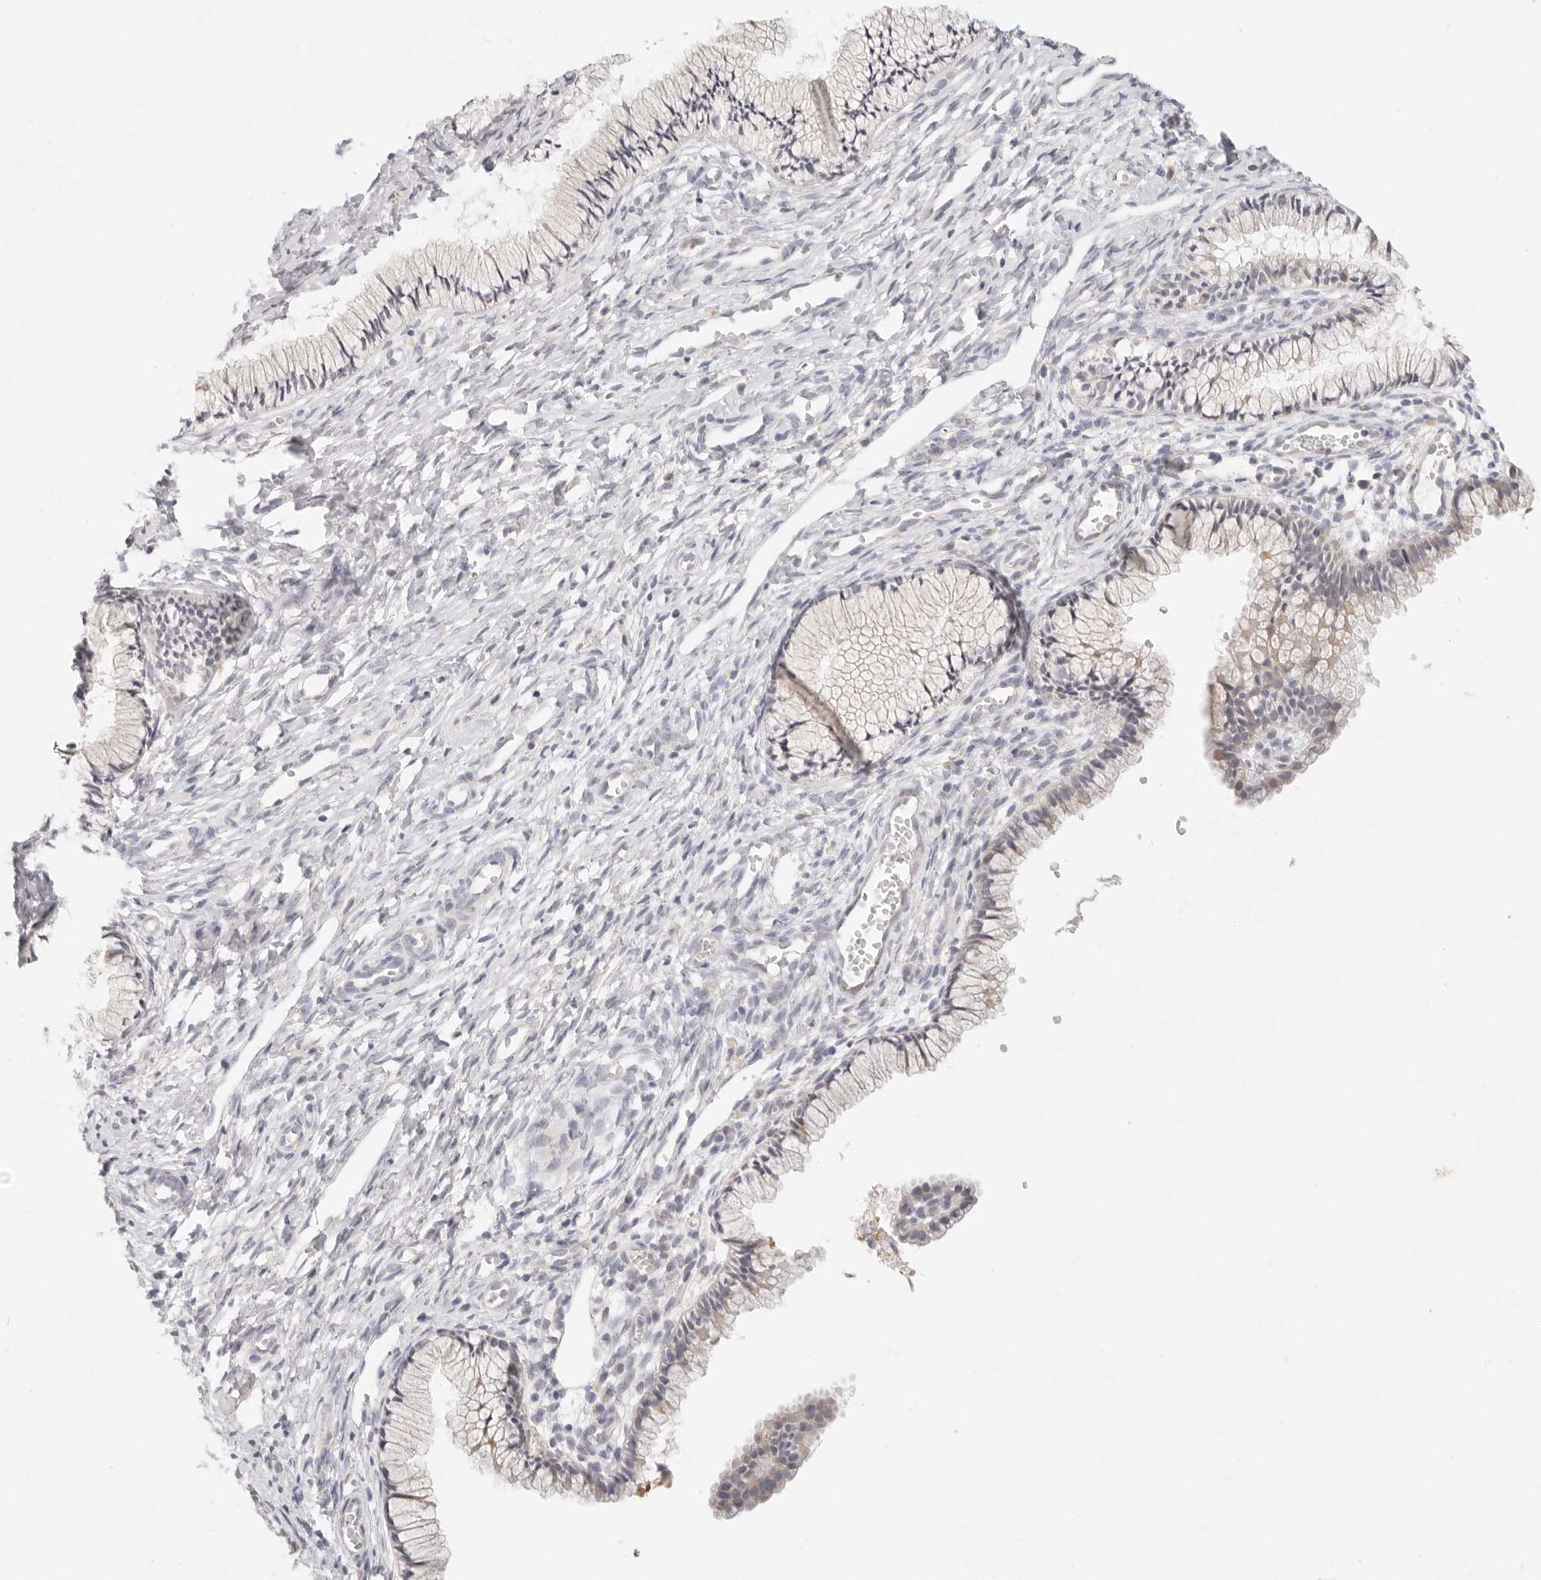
{"staining": {"intensity": "negative", "quantity": "none", "location": "none"}, "tissue": "cervix", "cell_type": "Glandular cells", "image_type": "normal", "snomed": [{"axis": "morphology", "description": "Normal tissue, NOS"}, {"axis": "topography", "description": "Cervix"}], "caption": "DAB (3,3'-diaminobenzidine) immunohistochemical staining of normal human cervix exhibits no significant positivity in glandular cells.", "gene": "GPR156", "patient": {"sex": "female", "age": 27}}